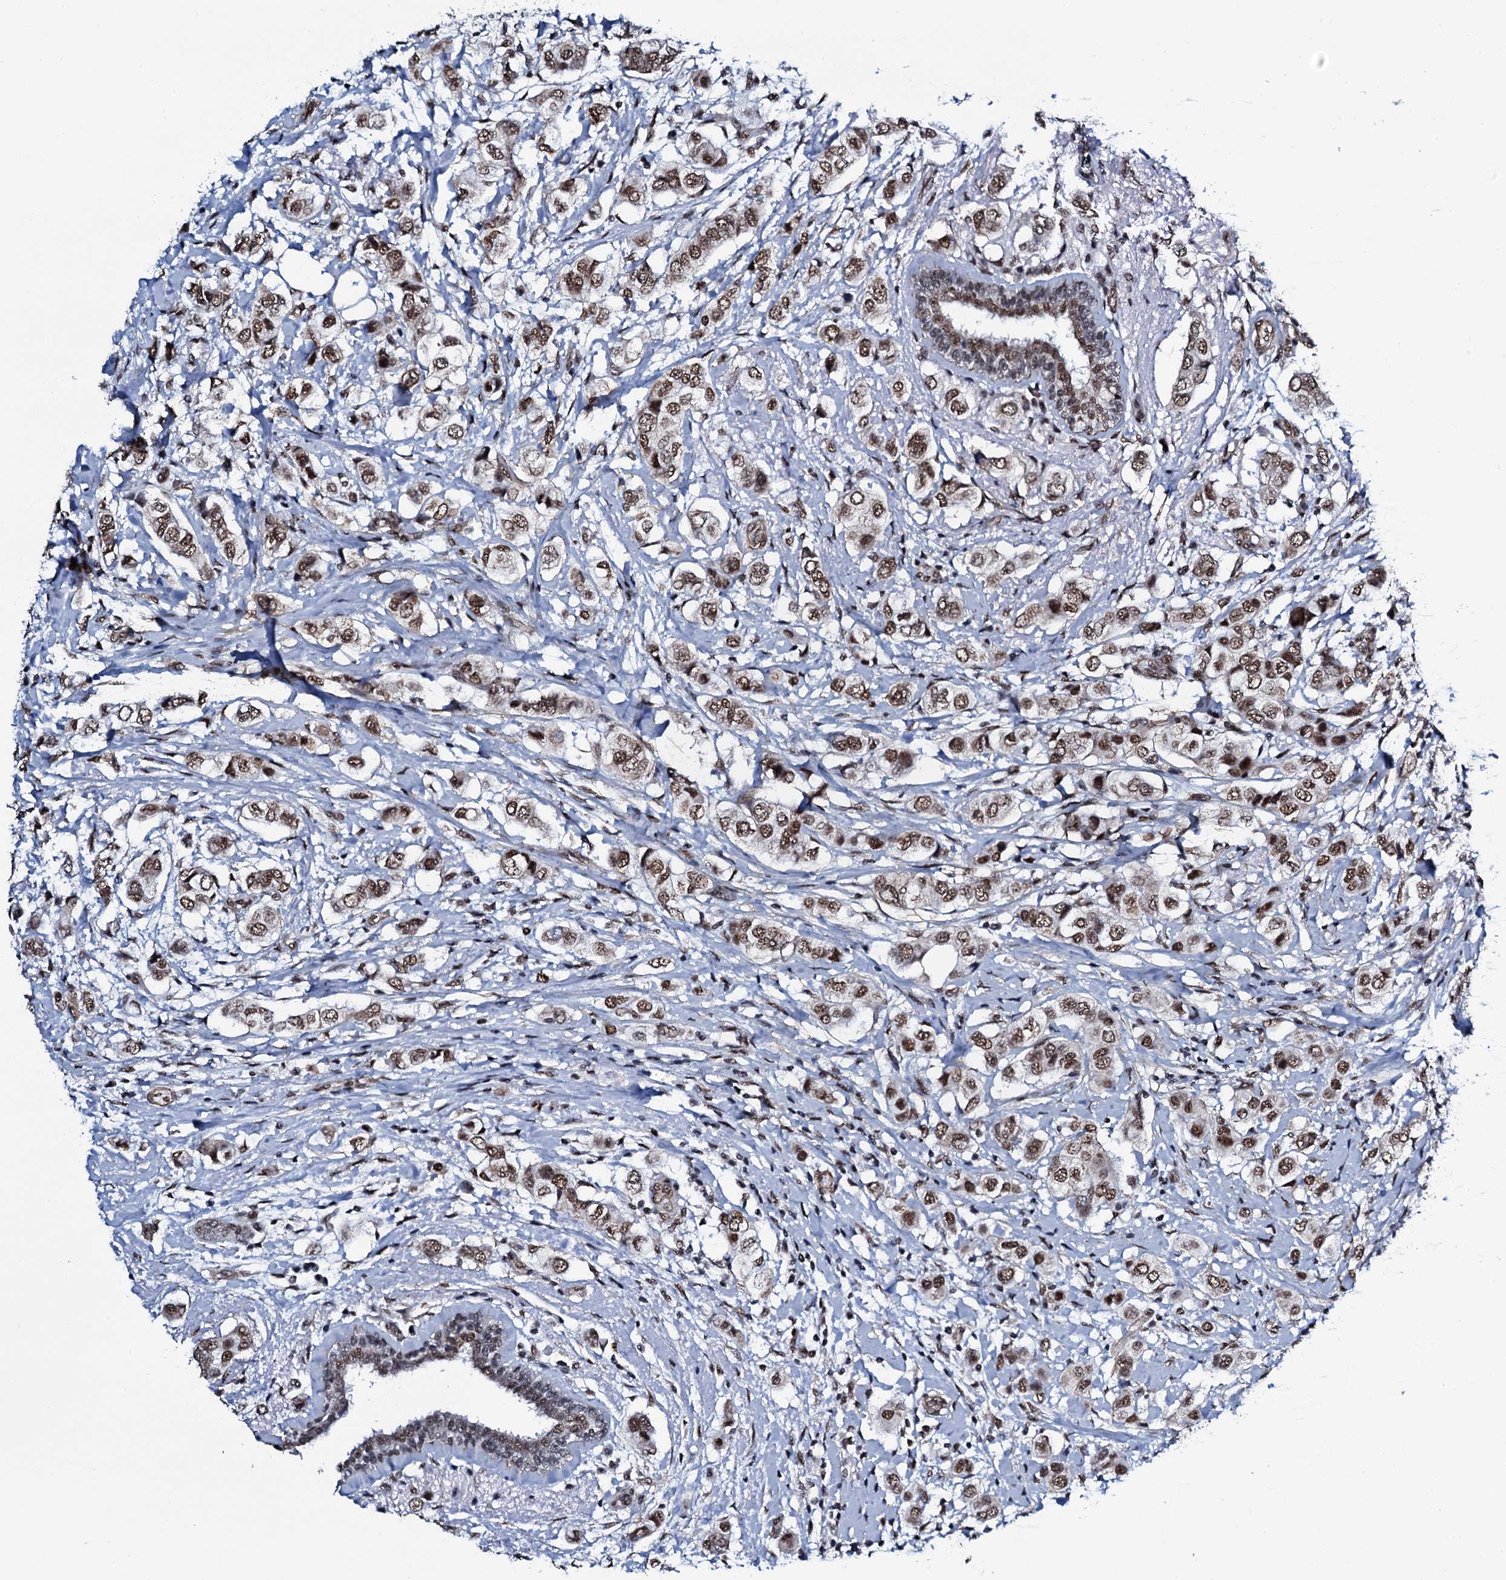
{"staining": {"intensity": "moderate", "quantity": ">75%", "location": "nuclear"}, "tissue": "breast cancer", "cell_type": "Tumor cells", "image_type": "cancer", "snomed": [{"axis": "morphology", "description": "Lobular carcinoma"}, {"axis": "topography", "description": "Breast"}], "caption": "Breast cancer (lobular carcinoma) tissue displays moderate nuclear expression in about >75% of tumor cells", "gene": "CWC15", "patient": {"sex": "female", "age": 51}}